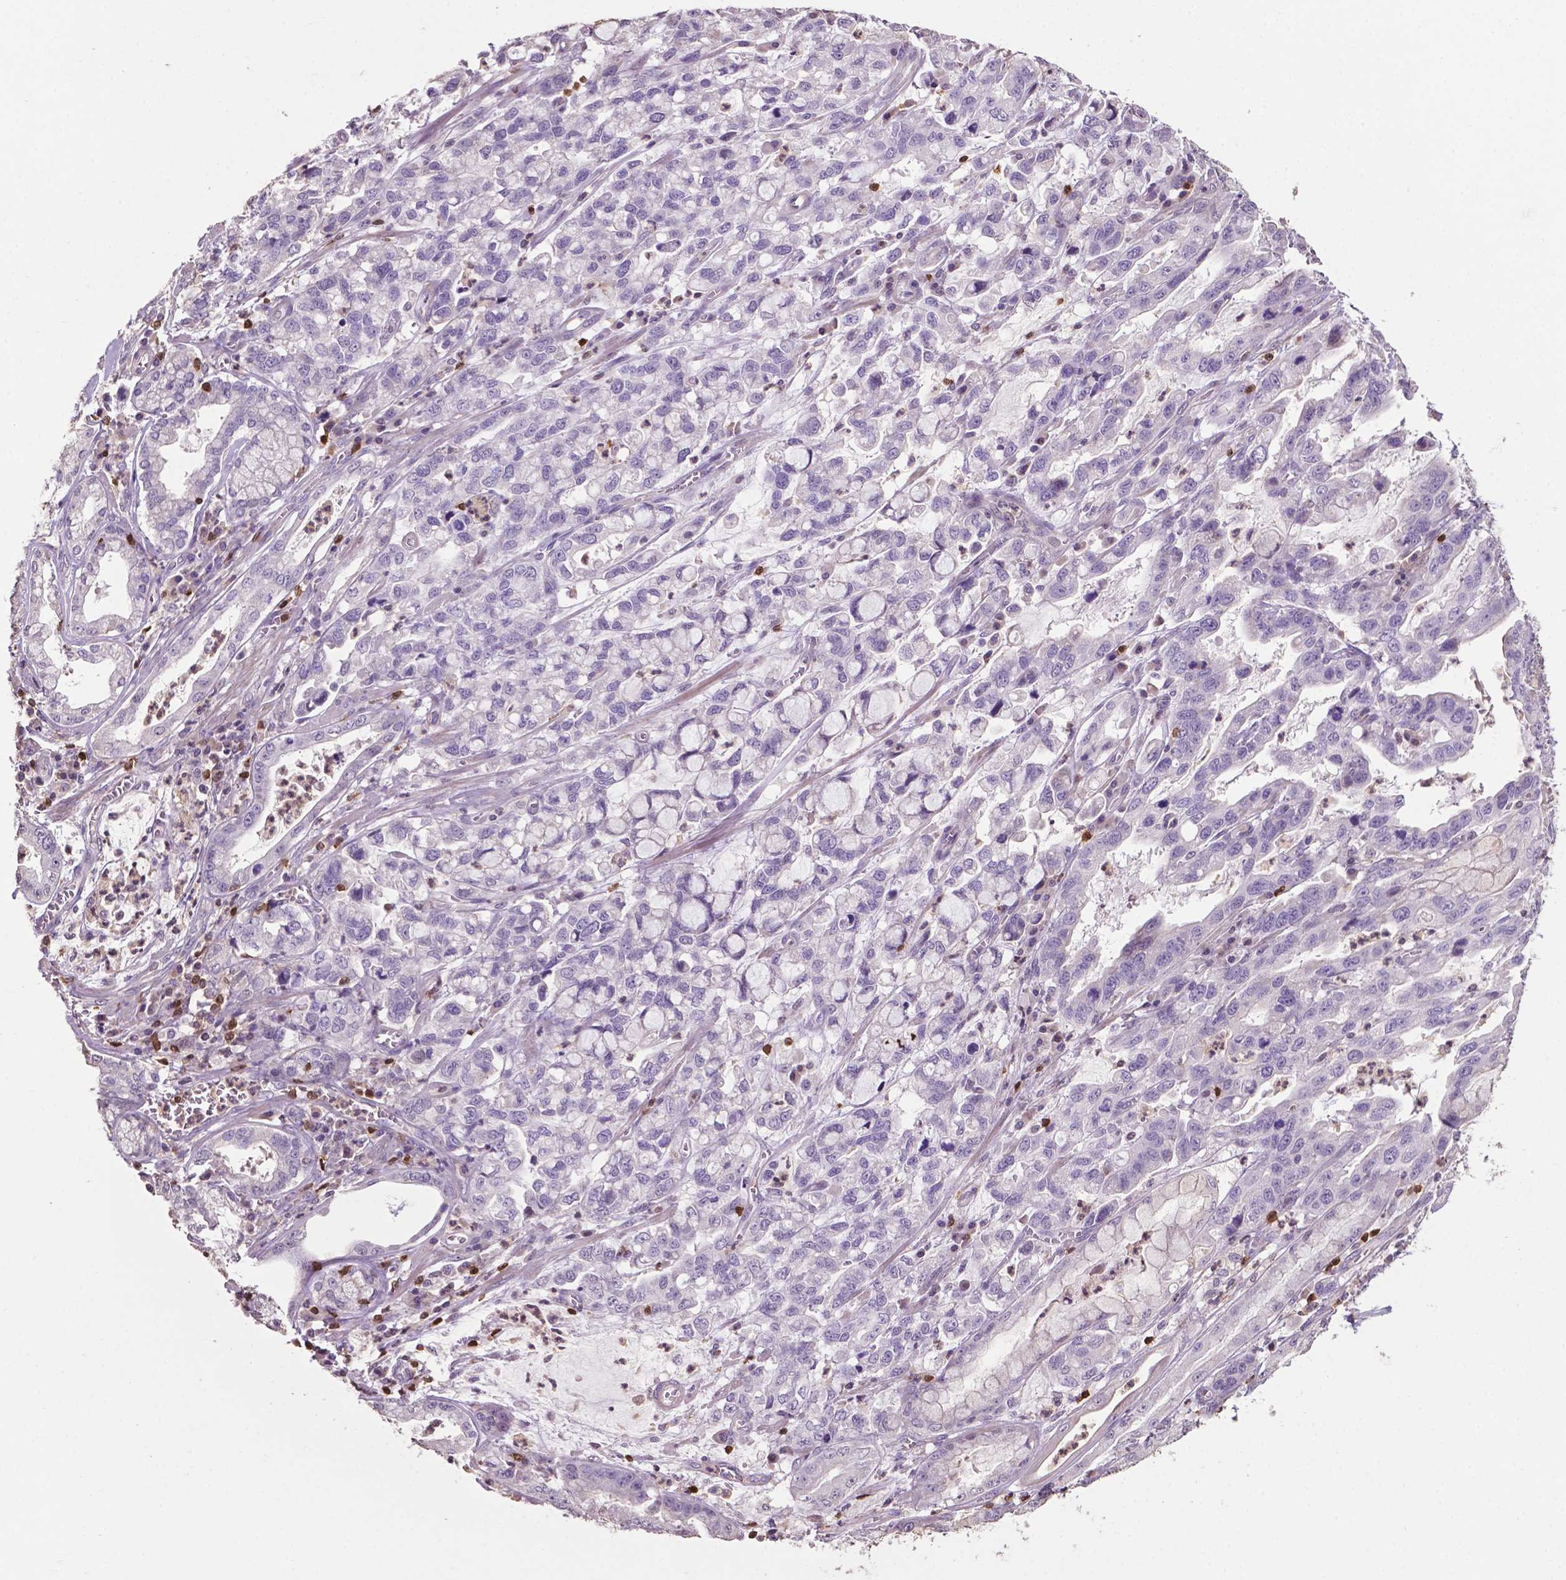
{"staining": {"intensity": "negative", "quantity": "none", "location": "none"}, "tissue": "stomach cancer", "cell_type": "Tumor cells", "image_type": "cancer", "snomed": [{"axis": "morphology", "description": "Adenocarcinoma, NOS"}, {"axis": "topography", "description": "Stomach, lower"}], "caption": "Immunohistochemistry (IHC) micrograph of stomach adenocarcinoma stained for a protein (brown), which demonstrates no expression in tumor cells.", "gene": "TBC1D10C", "patient": {"sex": "female", "age": 76}}